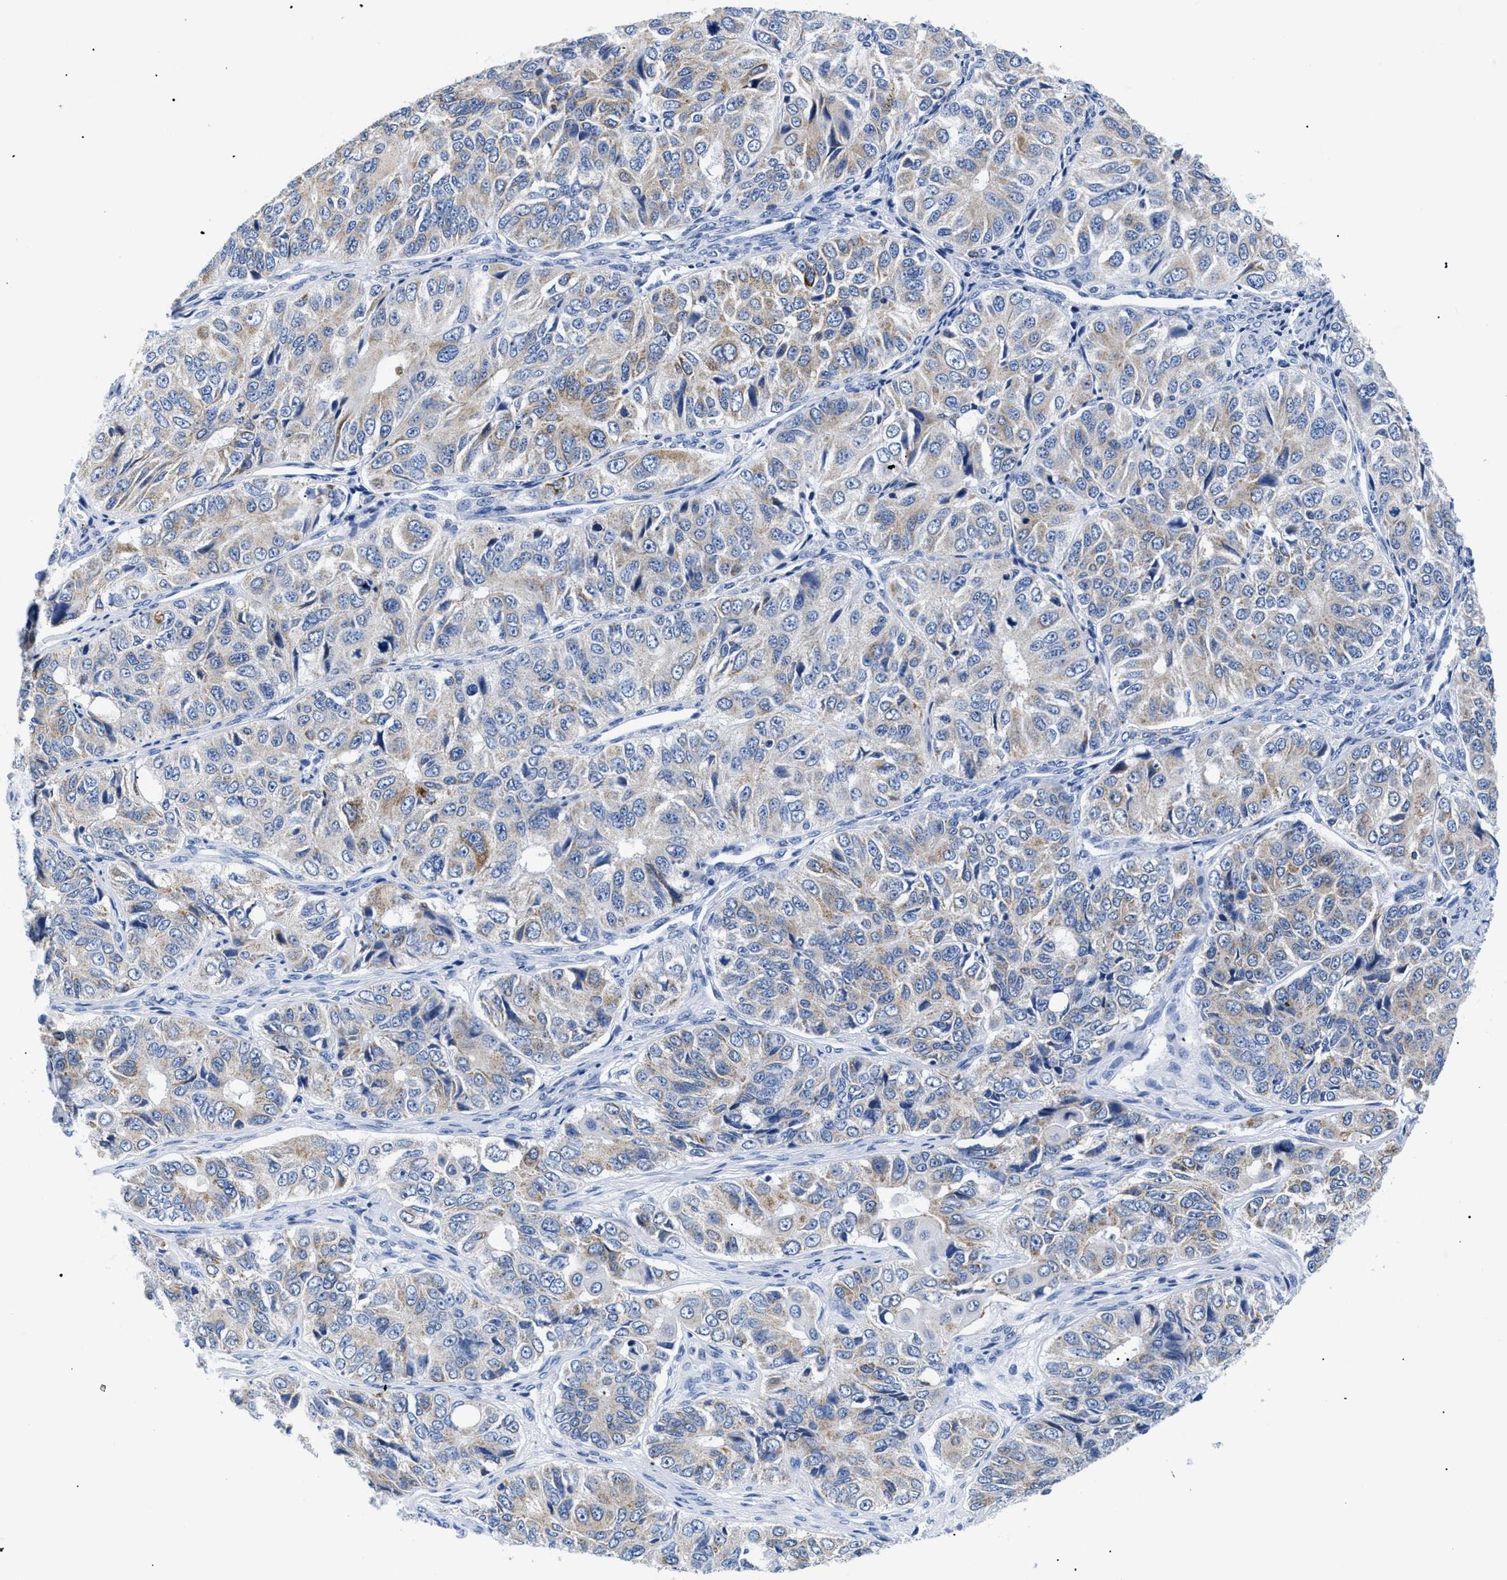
{"staining": {"intensity": "weak", "quantity": "25%-75%", "location": "cytoplasmic/membranous"}, "tissue": "ovarian cancer", "cell_type": "Tumor cells", "image_type": "cancer", "snomed": [{"axis": "morphology", "description": "Carcinoma, endometroid"}, {"axis": "topography", "description": "Ovary"}], "caption": "Weak cytoplasmic/membranous expression for a protein is appreciated in approximately 25%-75% of tumor cells of ovarian endometroid carcinoma using immunohistochemistry (IHC).", "gene": "GPR149", "patient": {"sex": "female", "age": 51}}